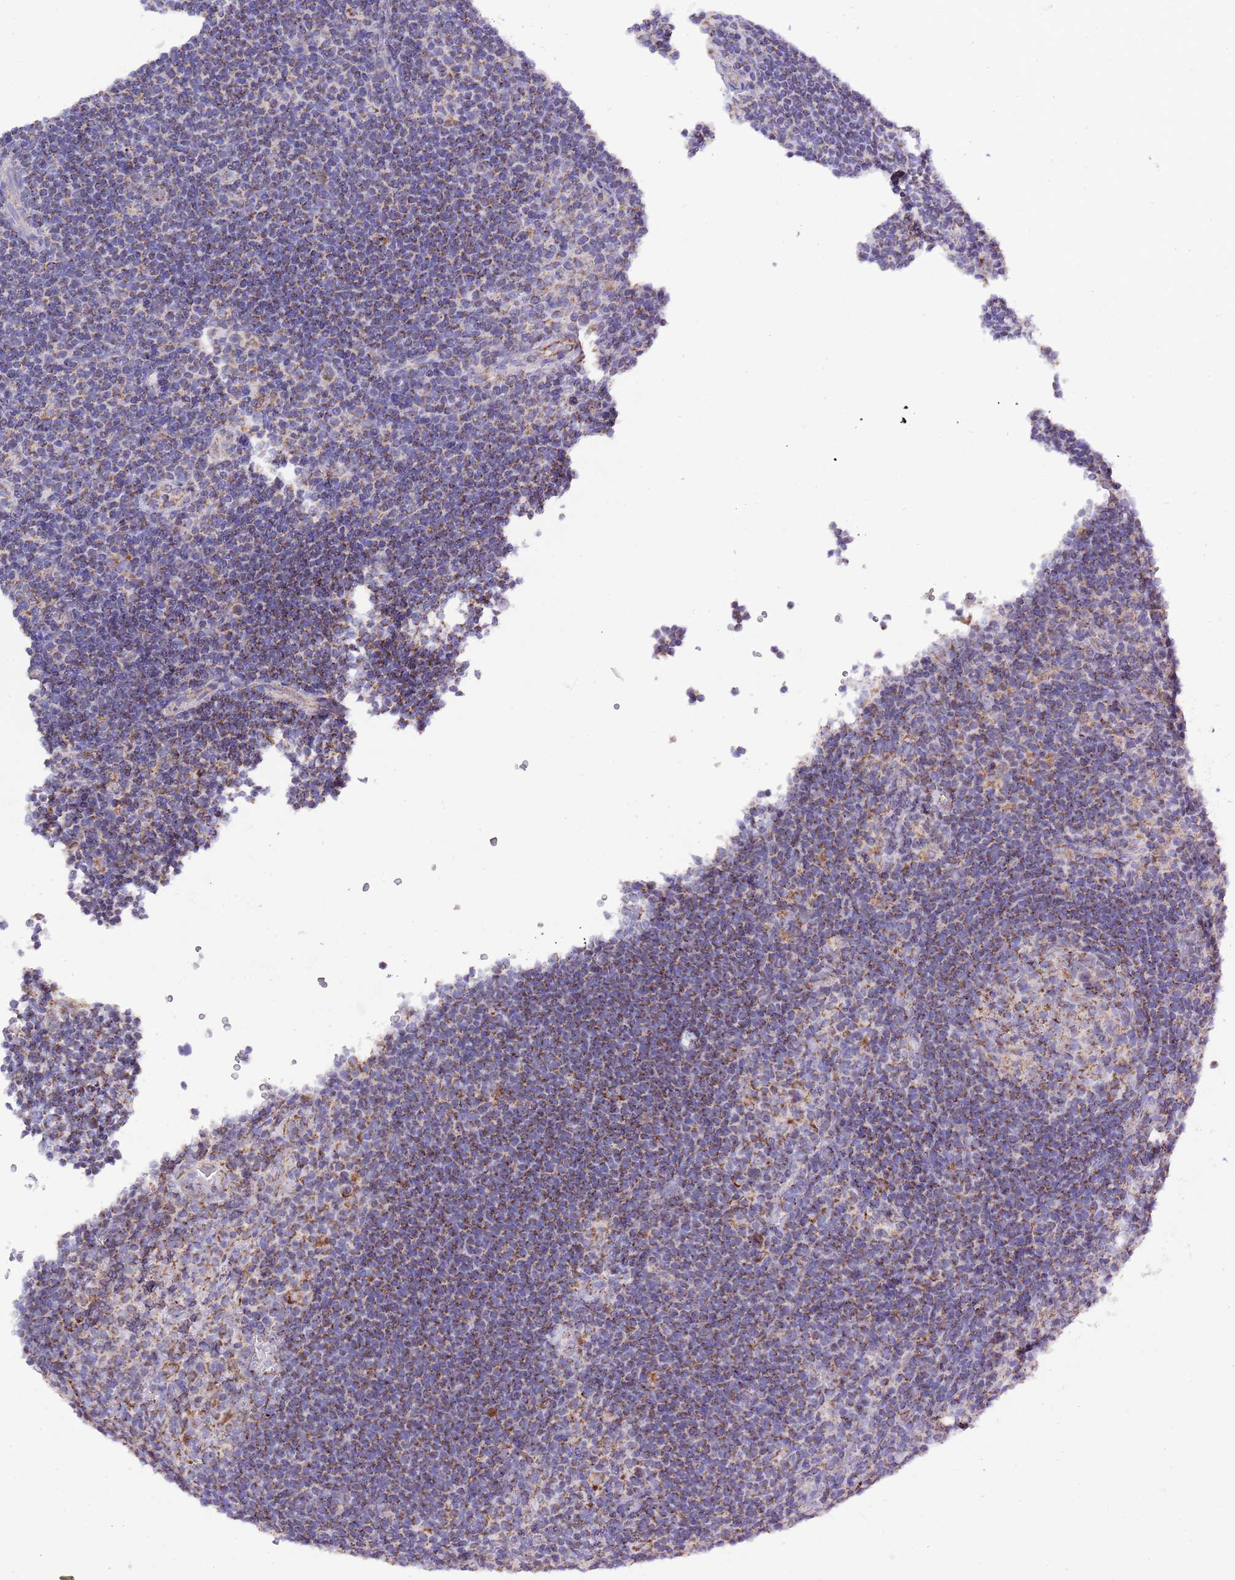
{"staining": {"intensity": "weak", "quantity": "<25%", "location": "cytoplasmic/membranous"}, "tissue": "lymphoma", "cell_type": "Tumor cells", "image_type": "cancer", "snomed": [{"axis": "morphology", "description": "Hodgkin's disease, NOS"}, {"axis": "topography", "description": "Lymph node"}], "caption": "Image shows no significant protein expression in tumor cells of Hodgkin's disease.", "gene": "TEKTIP1", "patient": {"sex": "female", "age": 57}}